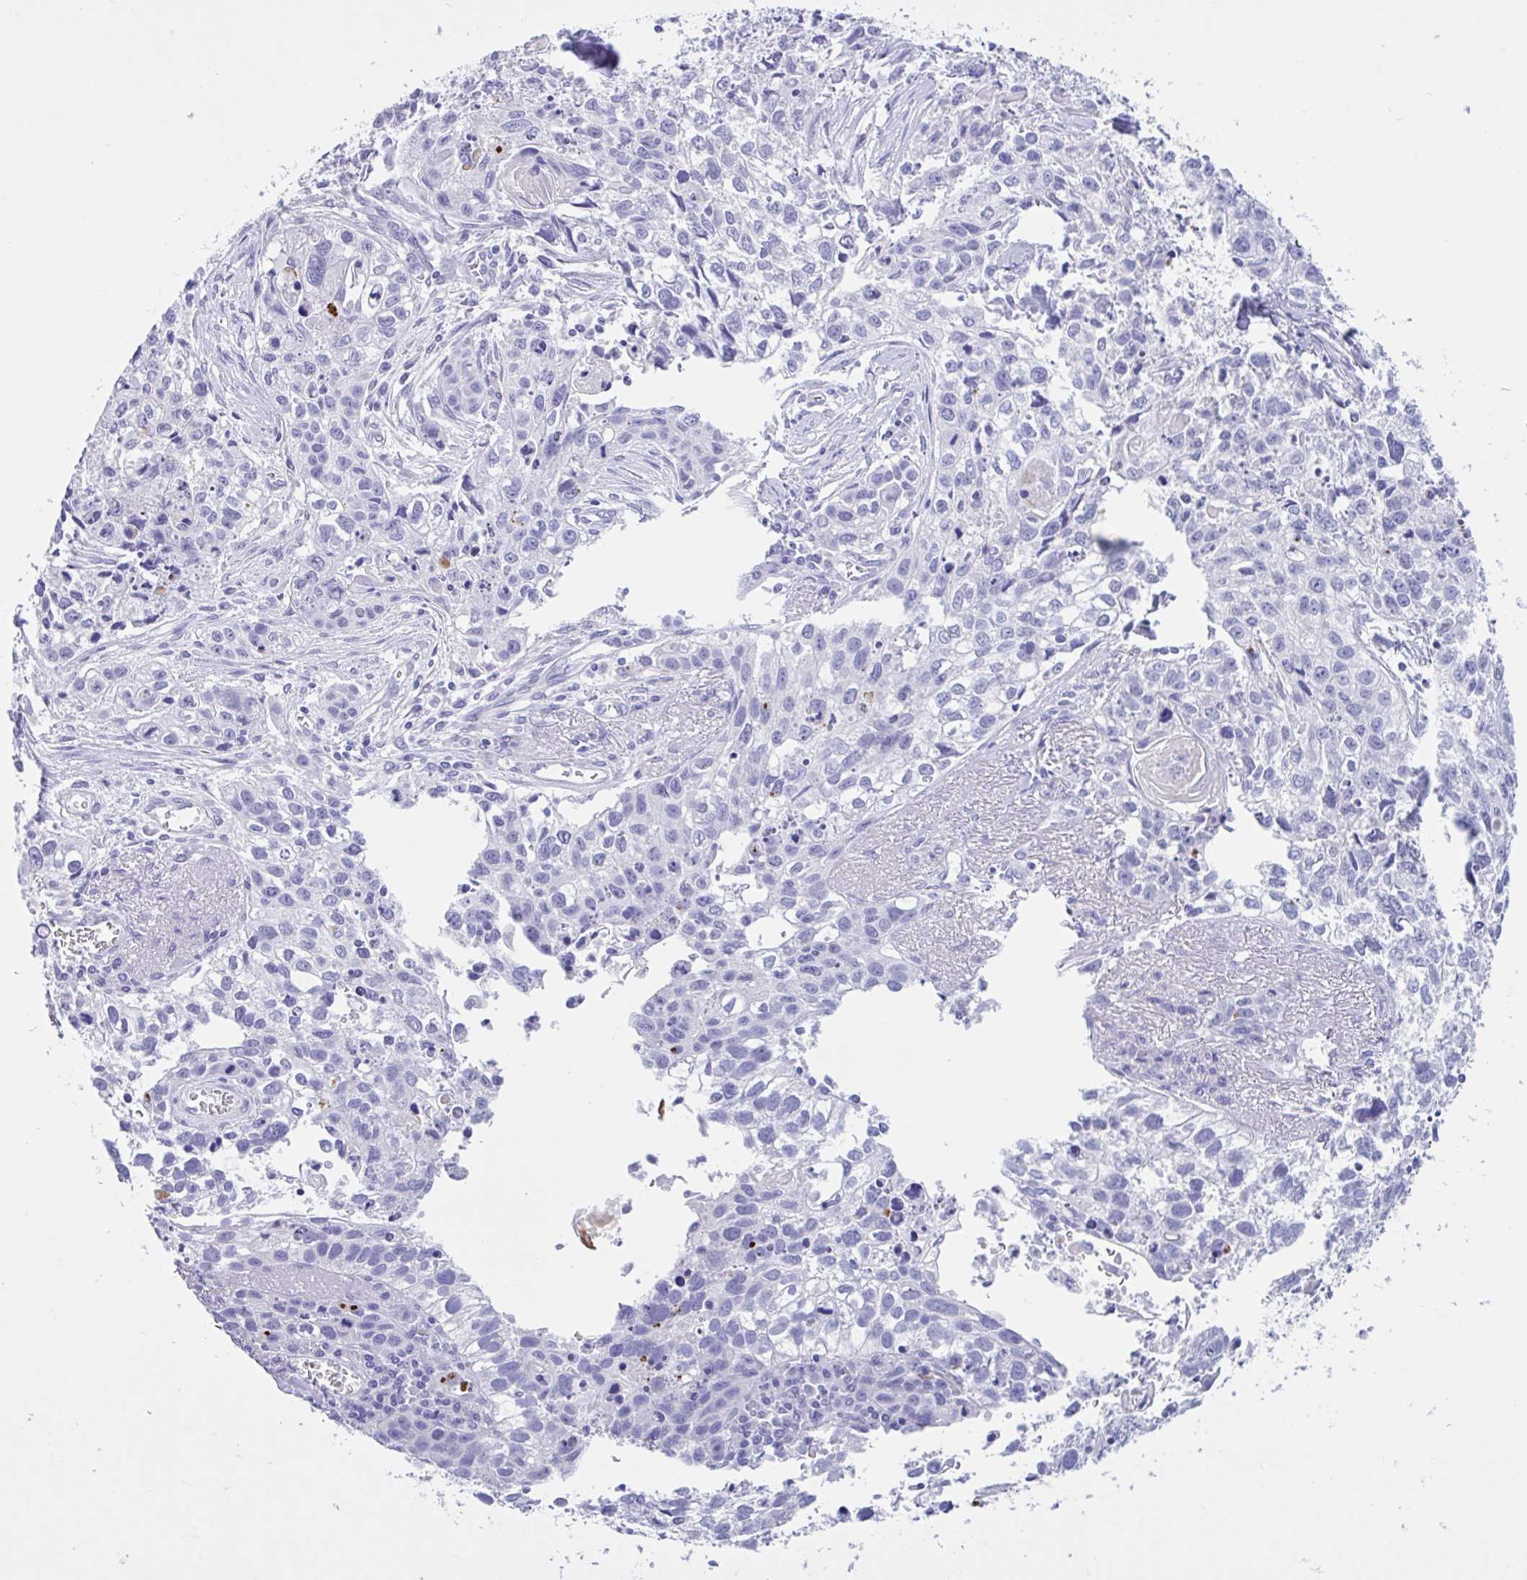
{"staining": {"intensity": "negative", "quantity": "none", "location": "none"}, "tissue": "lung cancer", "cell_type": "Tumor cells", "image_type": "cancer", "snomed": [{"axis": "morphology", "description": "Squamous cell carcinoma, NOS"}, {"axis": "topography", "description": "Lung"}], "caption": "Immunohistochemistry of human squamous cell carcinoma (lung) shows no staining in tumor cells.", "gene": "OR4N4", "patient": {"sex": "male", "age": 74}}